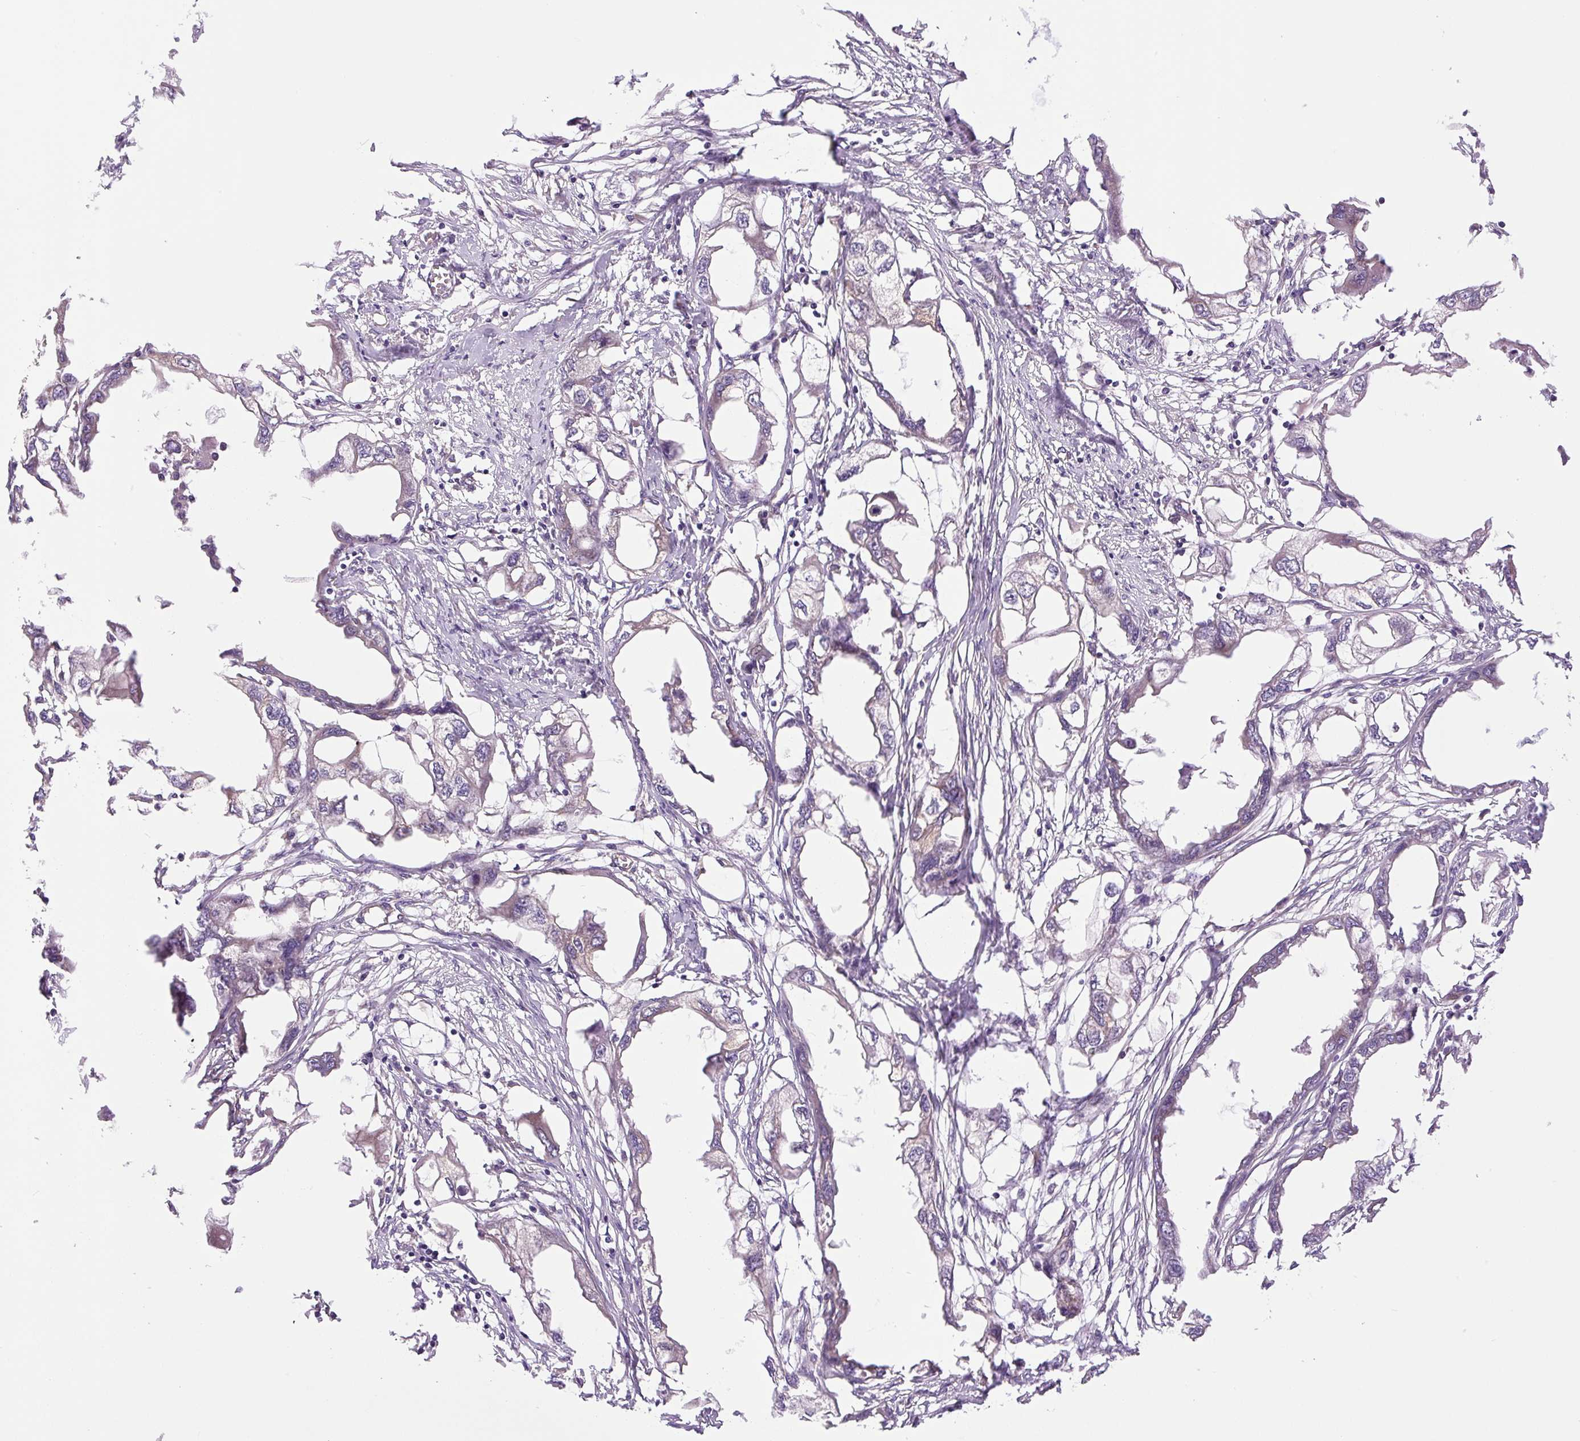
{"staining": {"intensity": "negative", "quantity": "none", "location": "none"}, "tissue": "endometrial cancer", "cell_type": "Tumor cells", "image_type": "cancer", "snomed": [{"axis": "morphology", "description": "Adenocarcinoma, NOS"}, {"axis": "morphology", "description": "Adenocarcinoma, metastatic, NOS"}, {"axis": "topography", "description": "Adipose tissue"}, {"axis": "topography", "description": "Endometrium"}], "caption": "This is a micrograph of immunohistochemistry (IHC) staining of endometrial cancer (metastatic adenocarcinoma), which shows no positivity in tumor cells.", "gene": "SEPTIN10", "patient": {"sex": "female", "age": 67}}